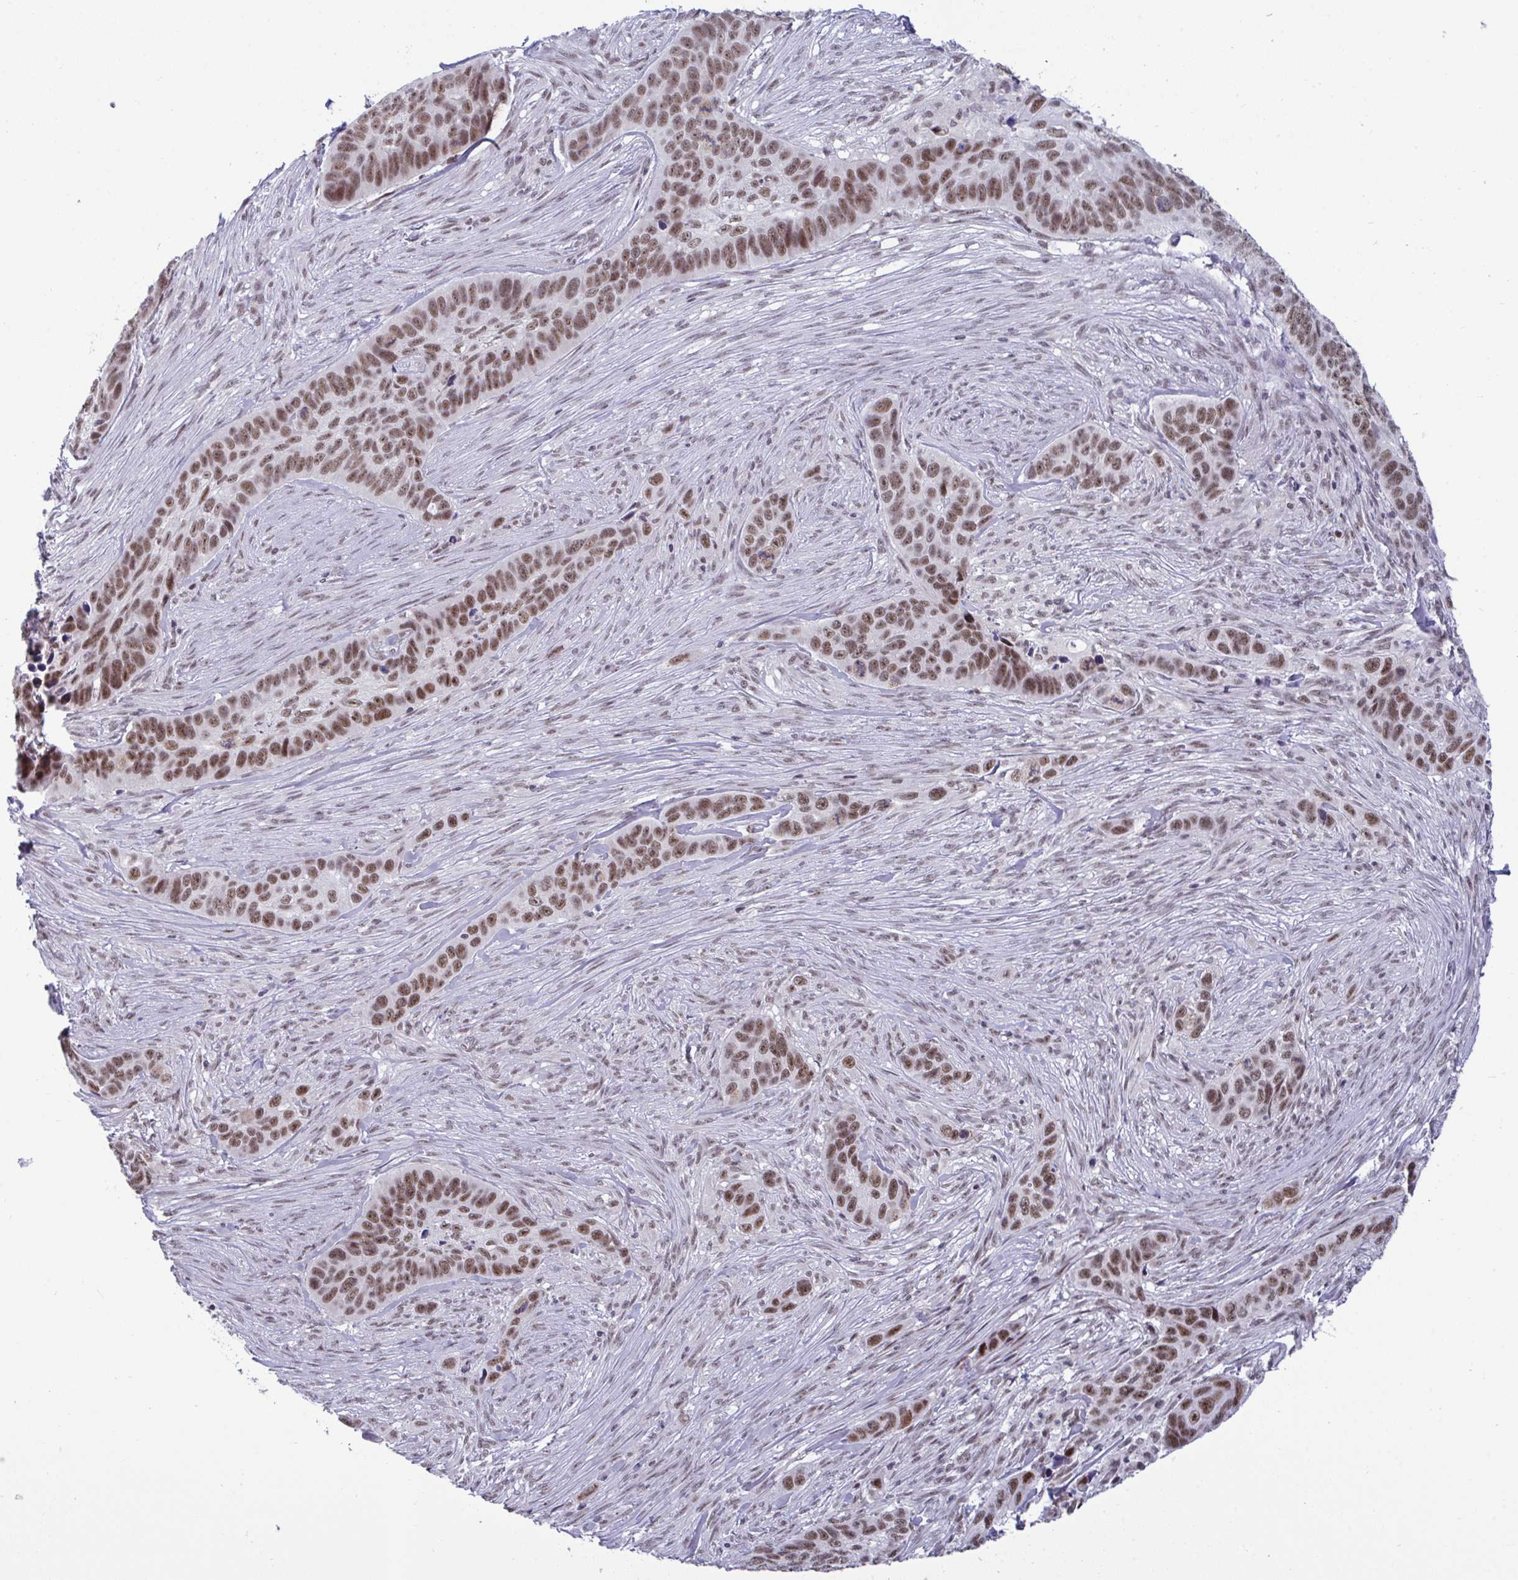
{"staining": {"intensity": "moderate", "quantity": ">75%", "location": "nuclear"}, "tissue": "skin cancer", "cell_type": "Tumor cells", "image_type": "cancer", "snomed": [{"axis": "morphology", "description": "Basal cell carcinoma"}, {"axis": "topography", "description": "Skin"}], "caption": "Brown immunohistochemical staining in human skin basal cell carcinoma exhibits moderate nuclear positivity in about >75% of tumor cells.", "gene": "WBP11", "patient": {"sex": "female", "age": 82}}